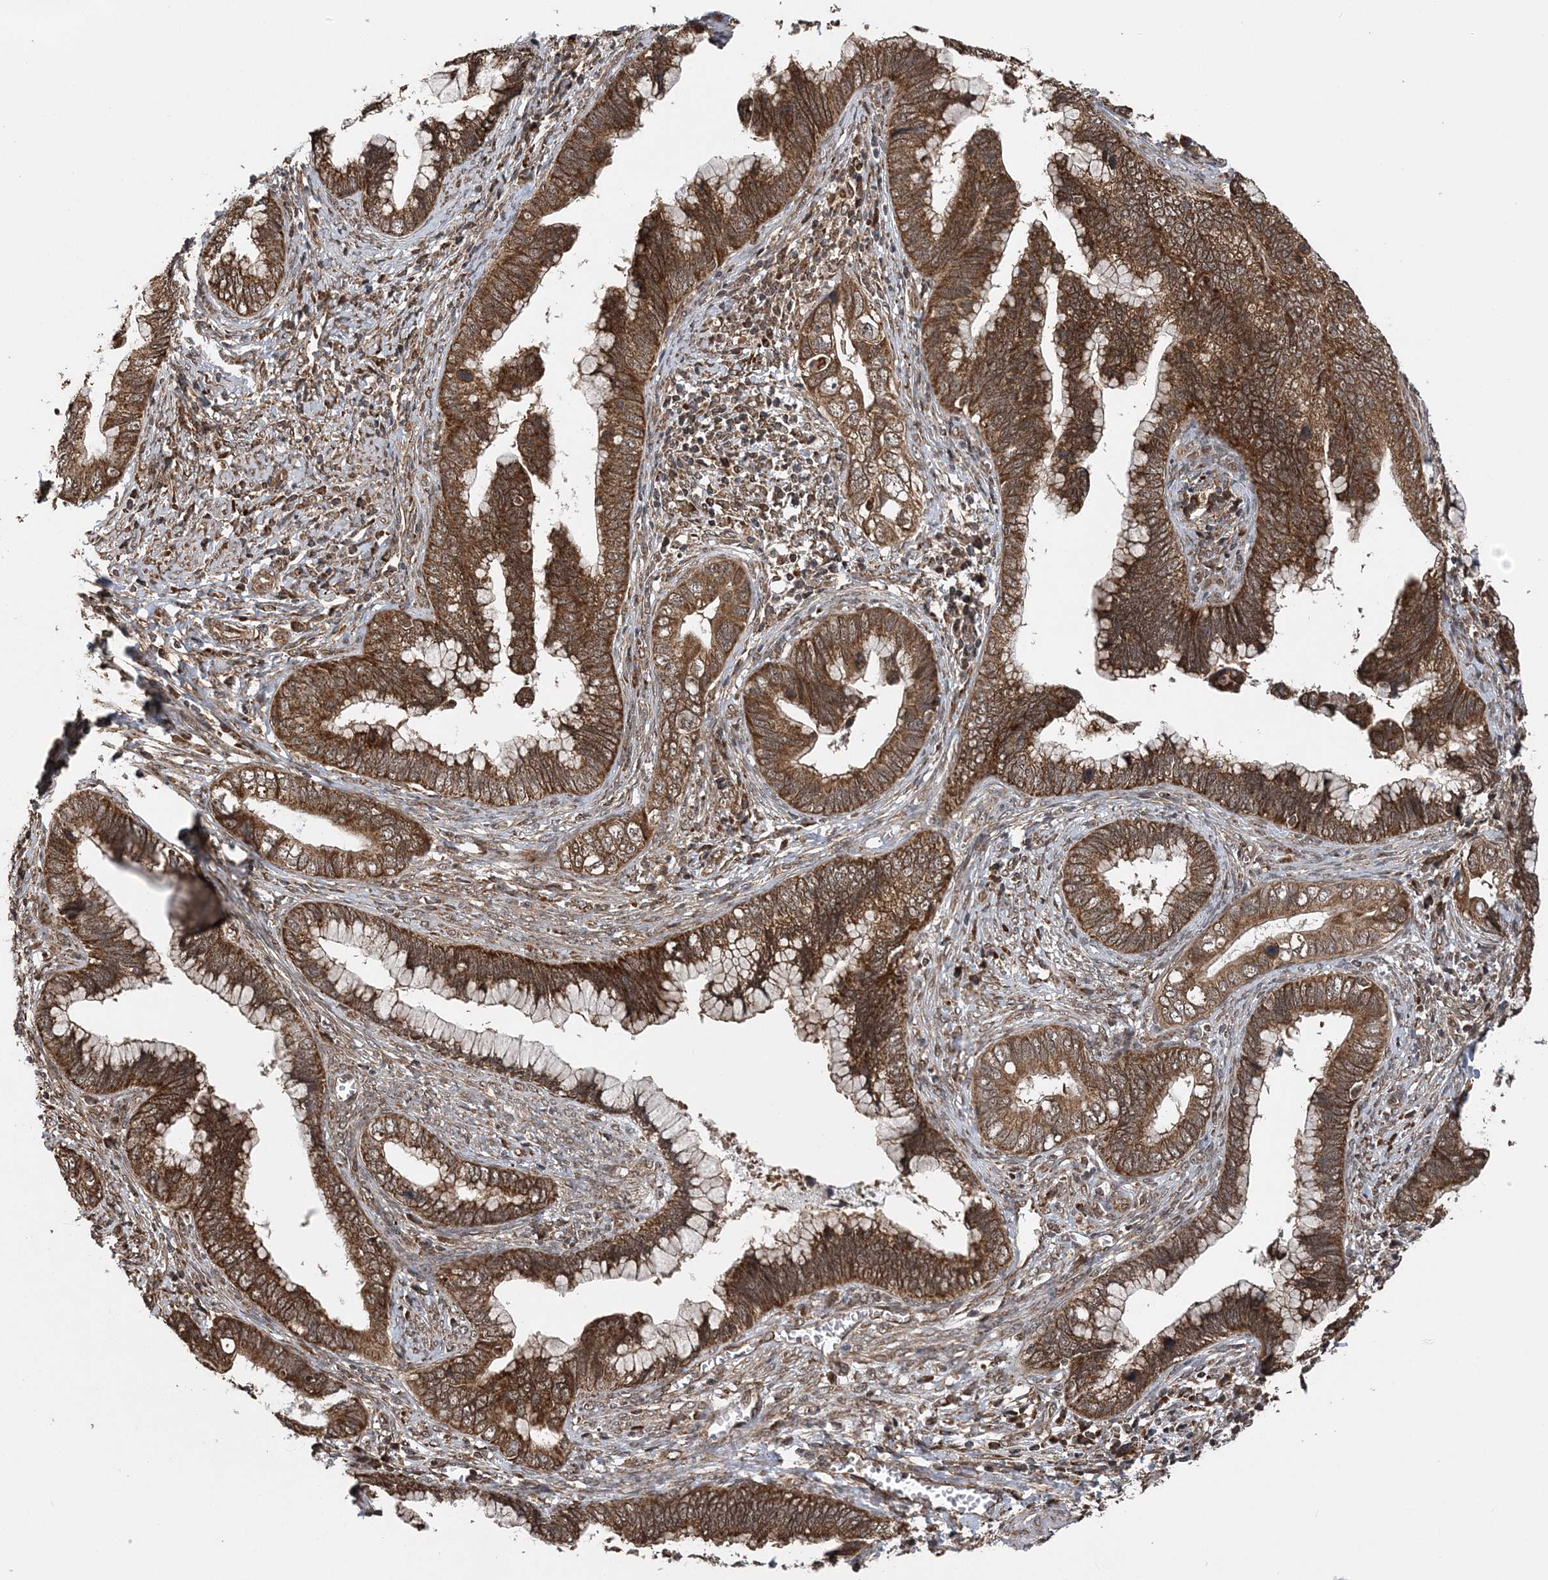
{"staining": {"intensity": "strong", "quantity": ">75%", "location": "cytoplasmic/membranous"}, "tissue": "cervical cancer", "cell_type": "Tumor cells", "image_type": "cancer", "snomed": [{"axis": "morphology", "description": "Adenocarcinoma, NOS"}, {"axis": "topography", "description": "Cervix"}], "caption": "Immunohistochemical staining of human cervical adenocarcinoma displays strong cytoplasmic/membranous protein staining in approximately >75% of tumor cells.", "gene": "PCBP1", "patient": {"sex": "female", "age": 44}}